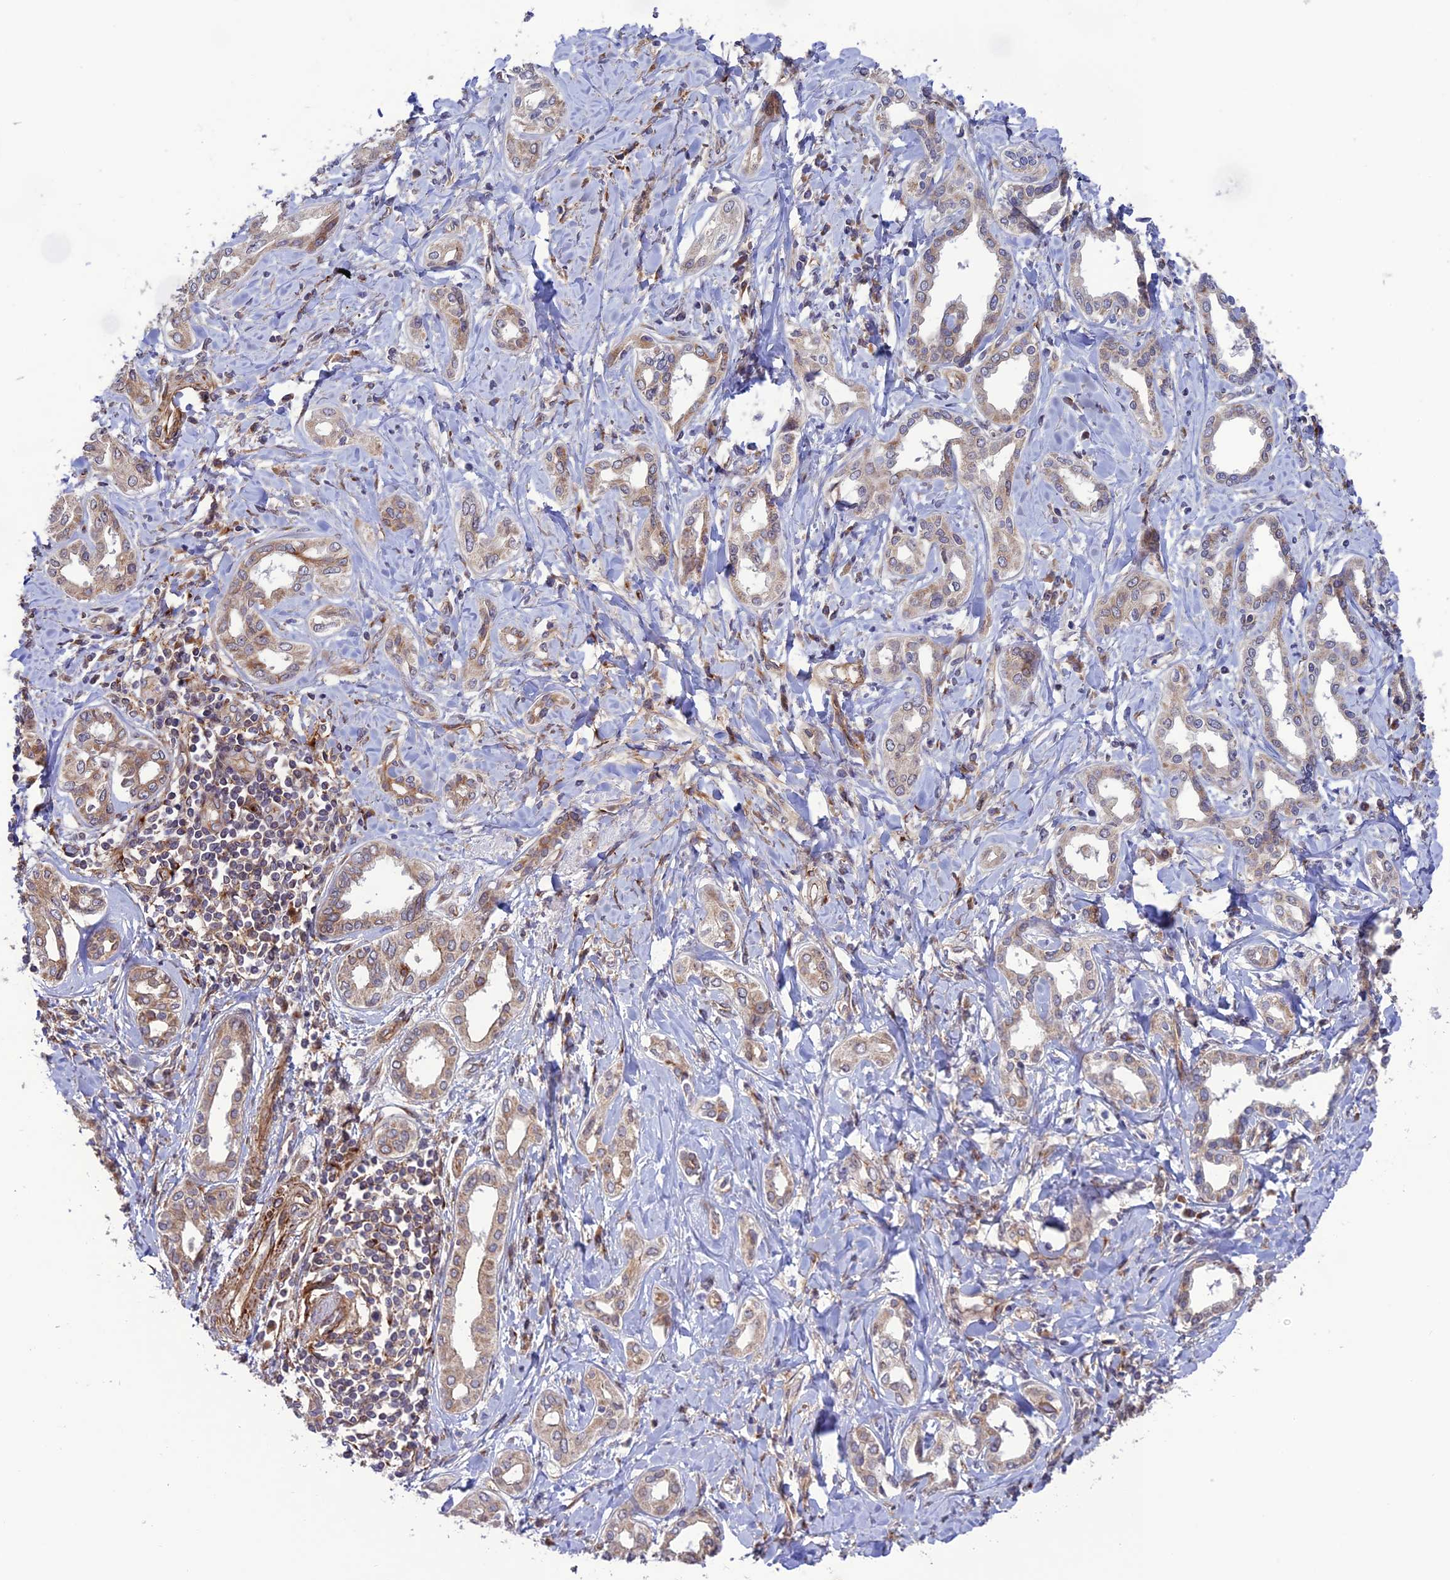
{"staining": {"intensity": "weak", "quantity": "<25%", "location": "cytoplasmic/membranous"}, "tissue": "liver cancer", "cell_type": "Tumor cells", "image_type": "cancer", "snomed": [{"axis": "morphology", "description": "Cholangiocarcinoma"}, {"axis": "topography", "description": "Liver"}], "caption": "An immunohistochemistry (IHC) photomicrograph of liver cholangiocarcinoma is shown. There is no staining in tumor cells of liver cholangiocarcinoma.", "gene": "TNIP3", "patient": {"sex": "female", "age": 77}}